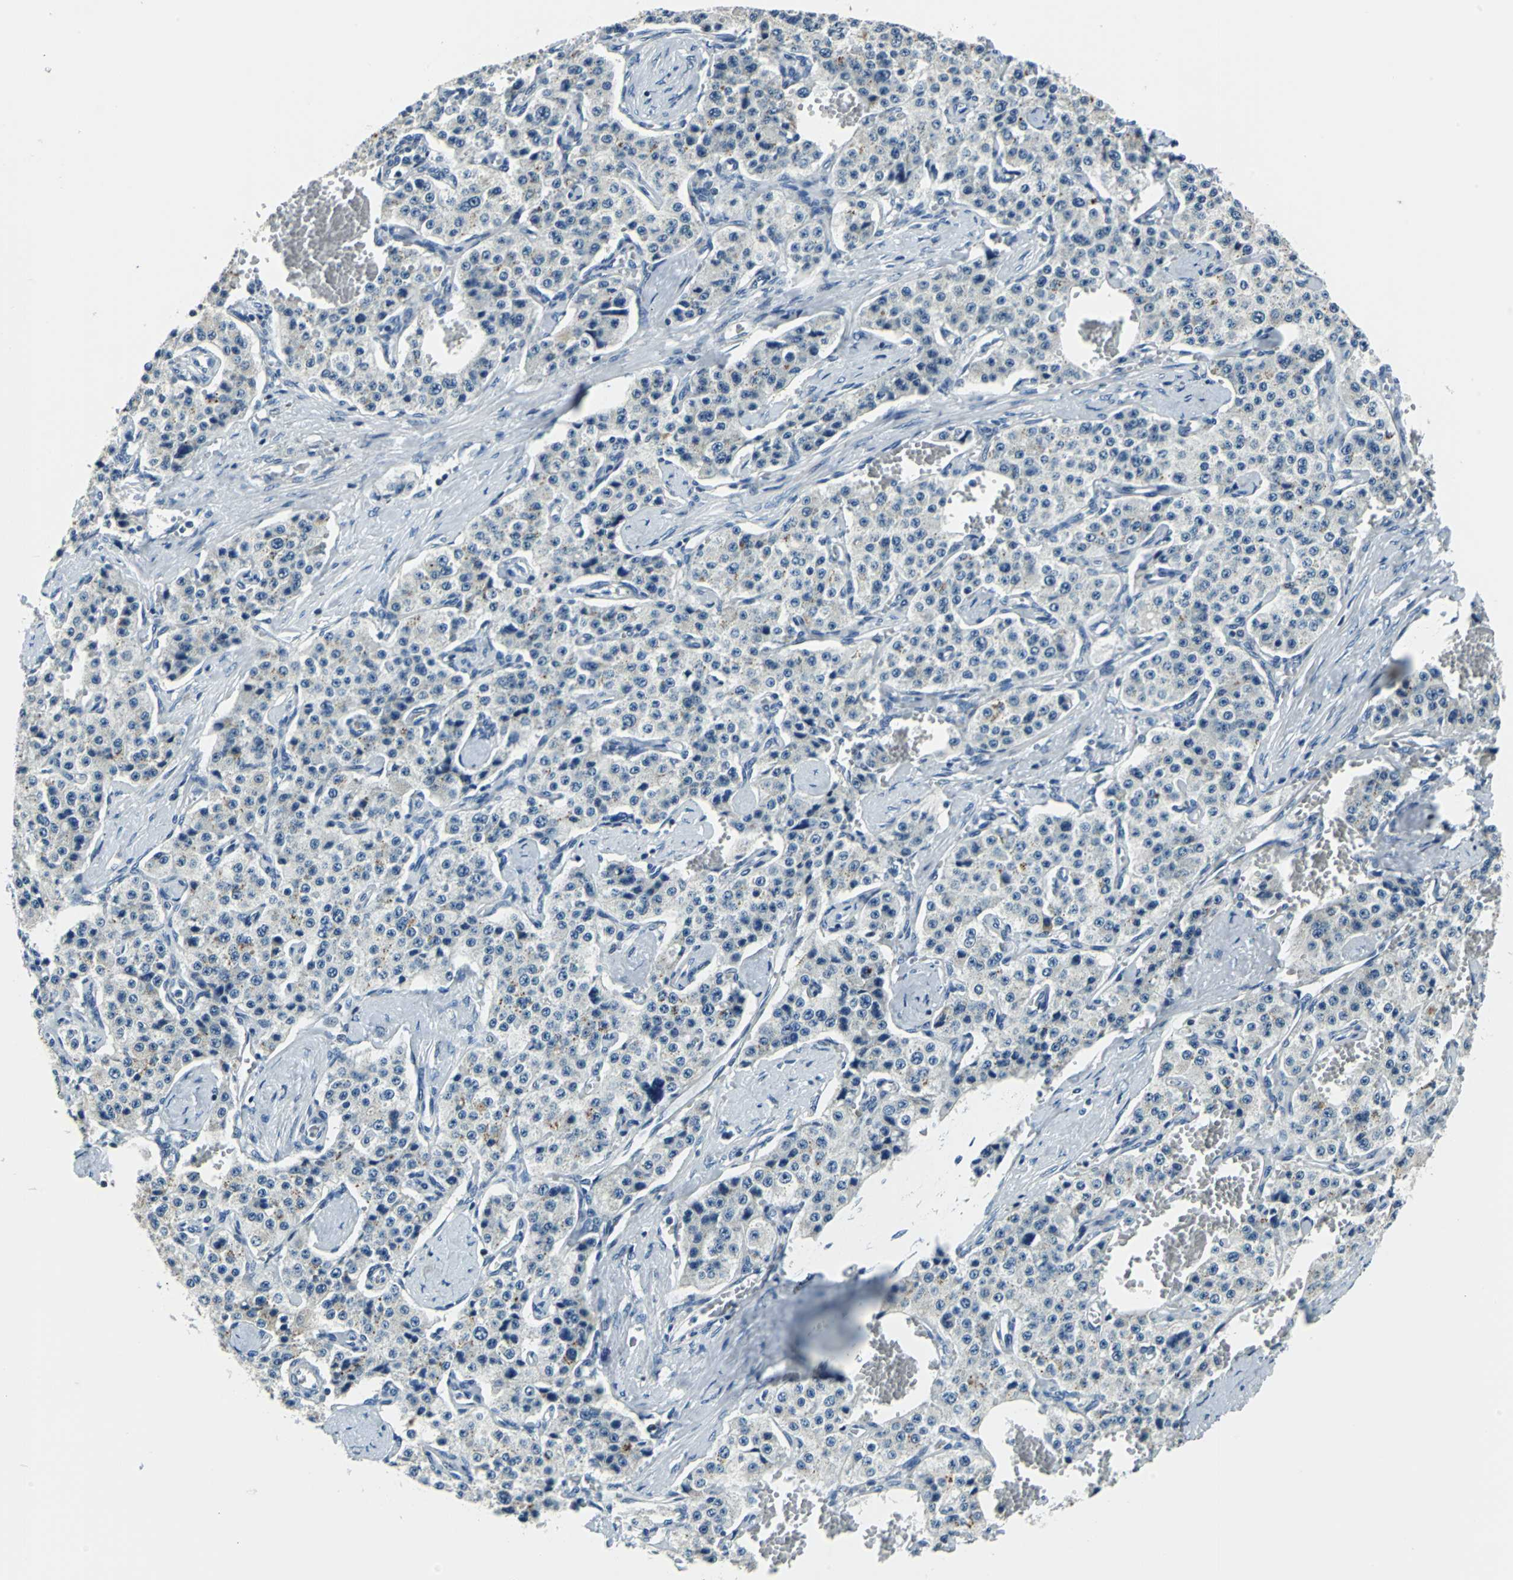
{"staining": {"intensity": "negative", "quantity": "none", "location": "none"}, "tissue": "carcinoid", "cell_type": "Tumor cells", "image_type": "cancer", "snomed": [{"axis": "morphology", "description": "Carcinoid, malignant, NOS"}, {"axis": "topography", "description": "Small intestine"}], "caption": "IHC micrograph of human malignant carcinoid stained for a protein (brown), which exhibits no positivity in tumor cells.", "gene": "HCFC2", "patient": {"sex": "male", "age": 52}}